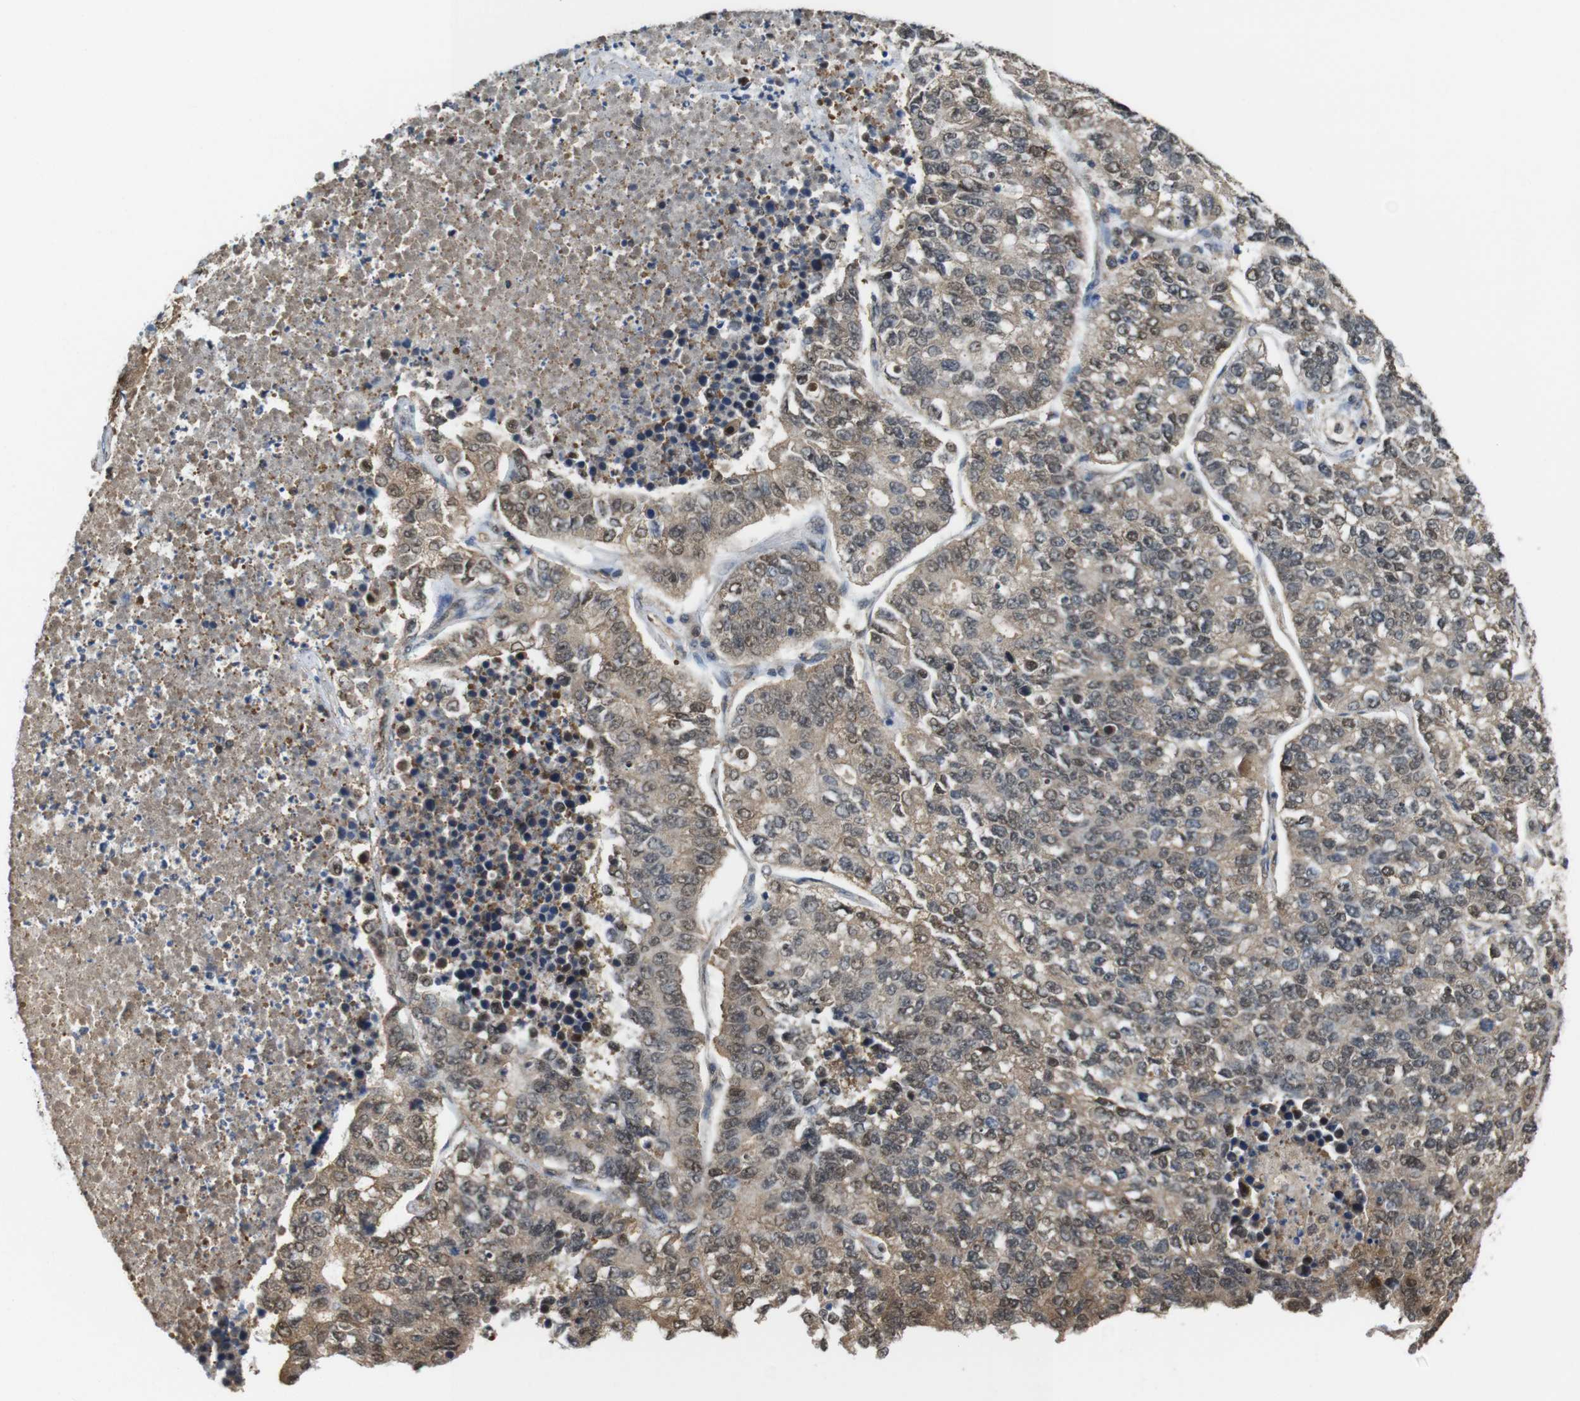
{"staining": {"intensity": "weak", "quantity": ">75%", "location": "cytoplasmic/membranous,nuclear"}, "tissue": "lung cancer", "cell_type": "Tumor cells", "image_type": "cancer", "snomed": [{"axis": "morphology", "description": "Adenocarcinoma, NOS"}, {"axis": "topography", "description": "Lung"}], "caption": "Lung adenocarcinoma stained with a brown dye exhibits weak cytoplasmic/membranous and nuclear positive expression in approximately >75% of tumor cells.", "gene": "YWHAG", "patient": {"sex": "male", "age": 49}}